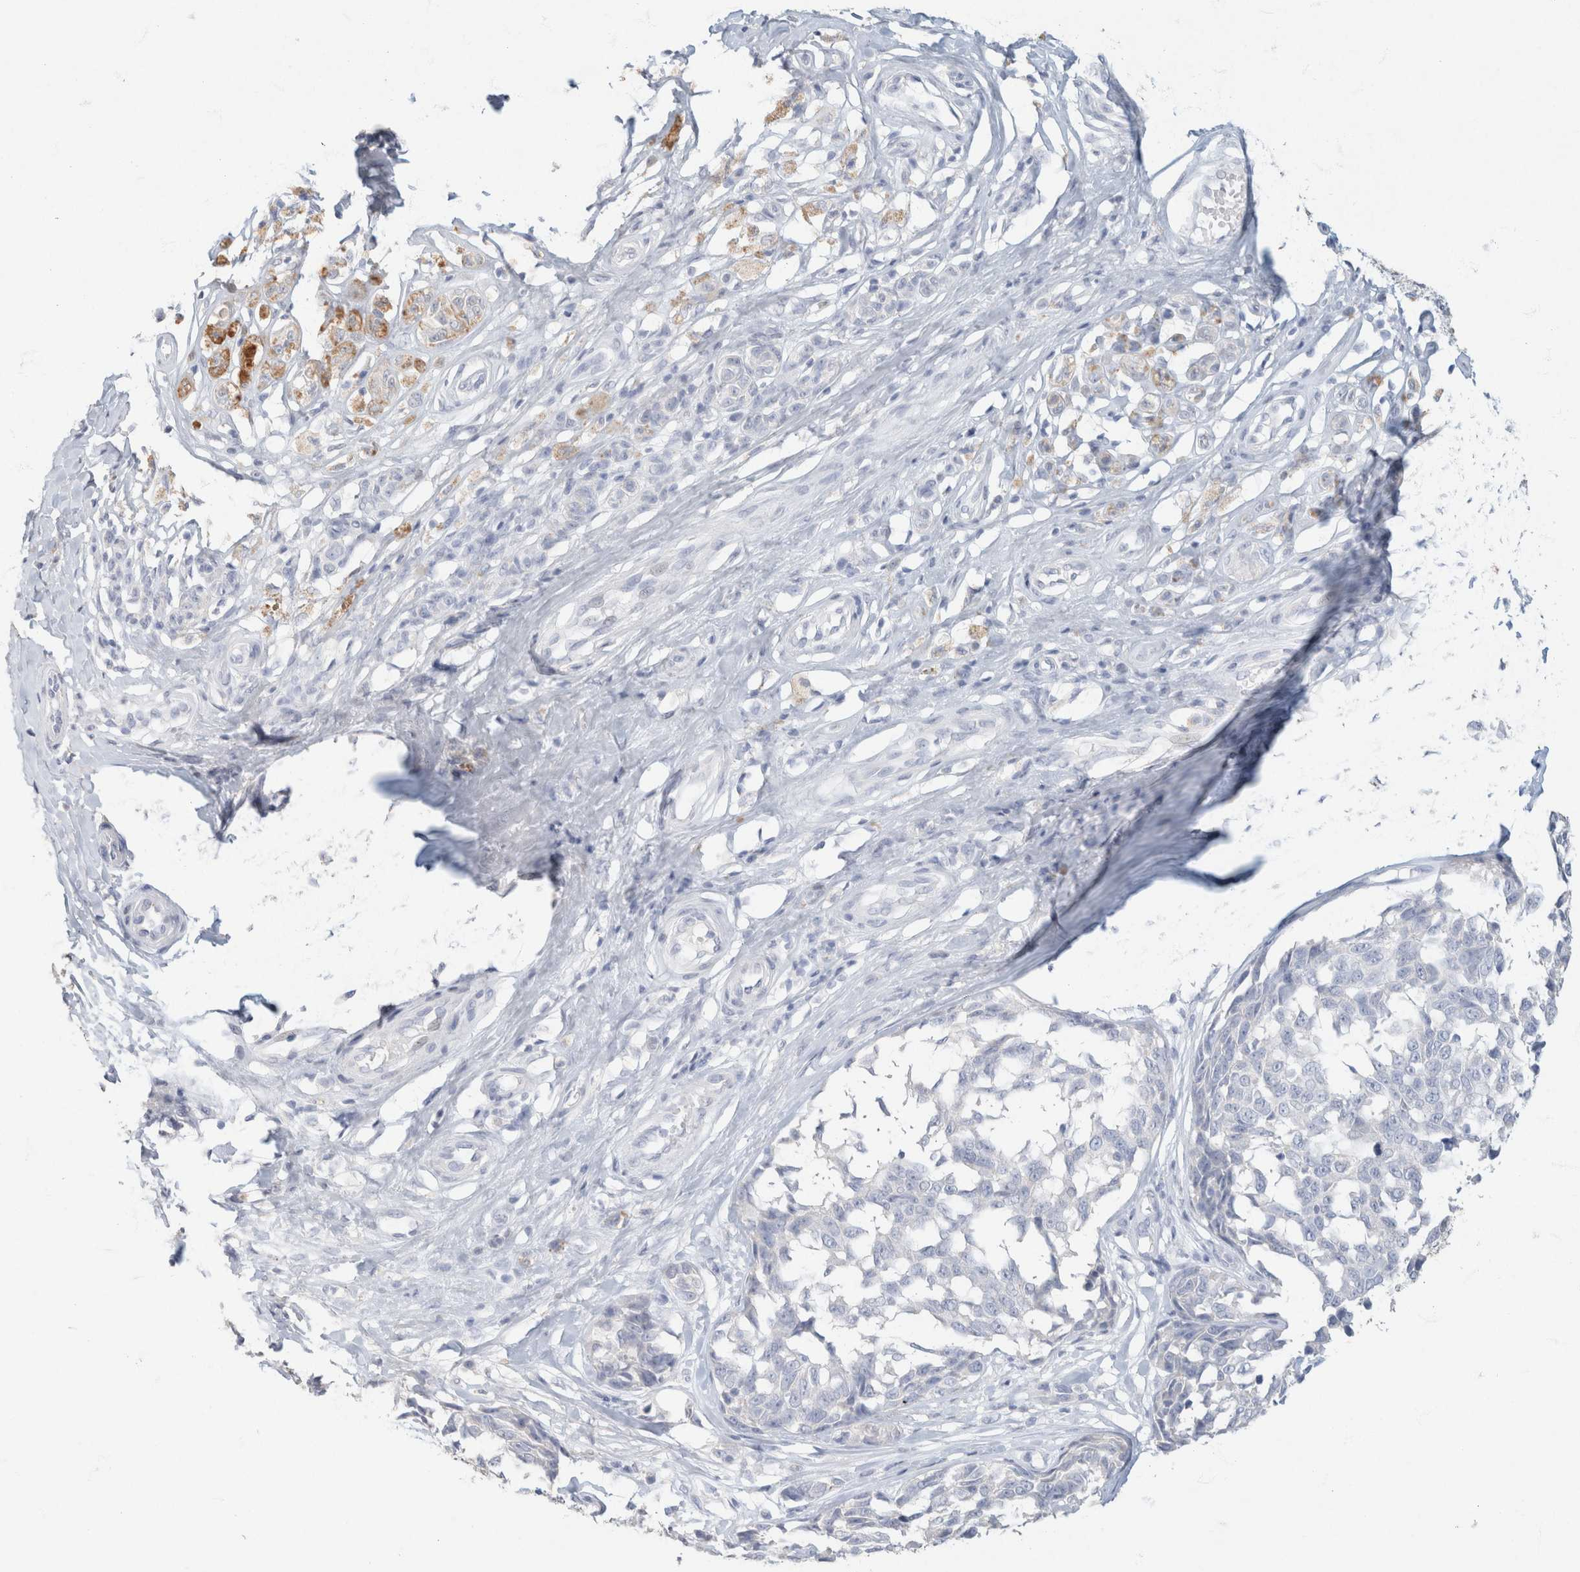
{"staining": {"intensity": "moderate", "quantity": "<25%", "location": "cytoplasmic/membranous"}, "tissue": "melanoma", "cell_type": "Tumor cells", "image_type": "cancer", "snomed": [{"axis": "morphology", "description": "Malignant melanoma, NOS"}, {"axis": "topography", "description": "Skin"}], "caption": "Immunohistochemistry (IHC) of human melanoma displays low levels of moderate cytoplasmic/membranous positivity in about <25% of tumor cells.", "gene": "CA12", "patient": {"sex": "female", "age": 64}}